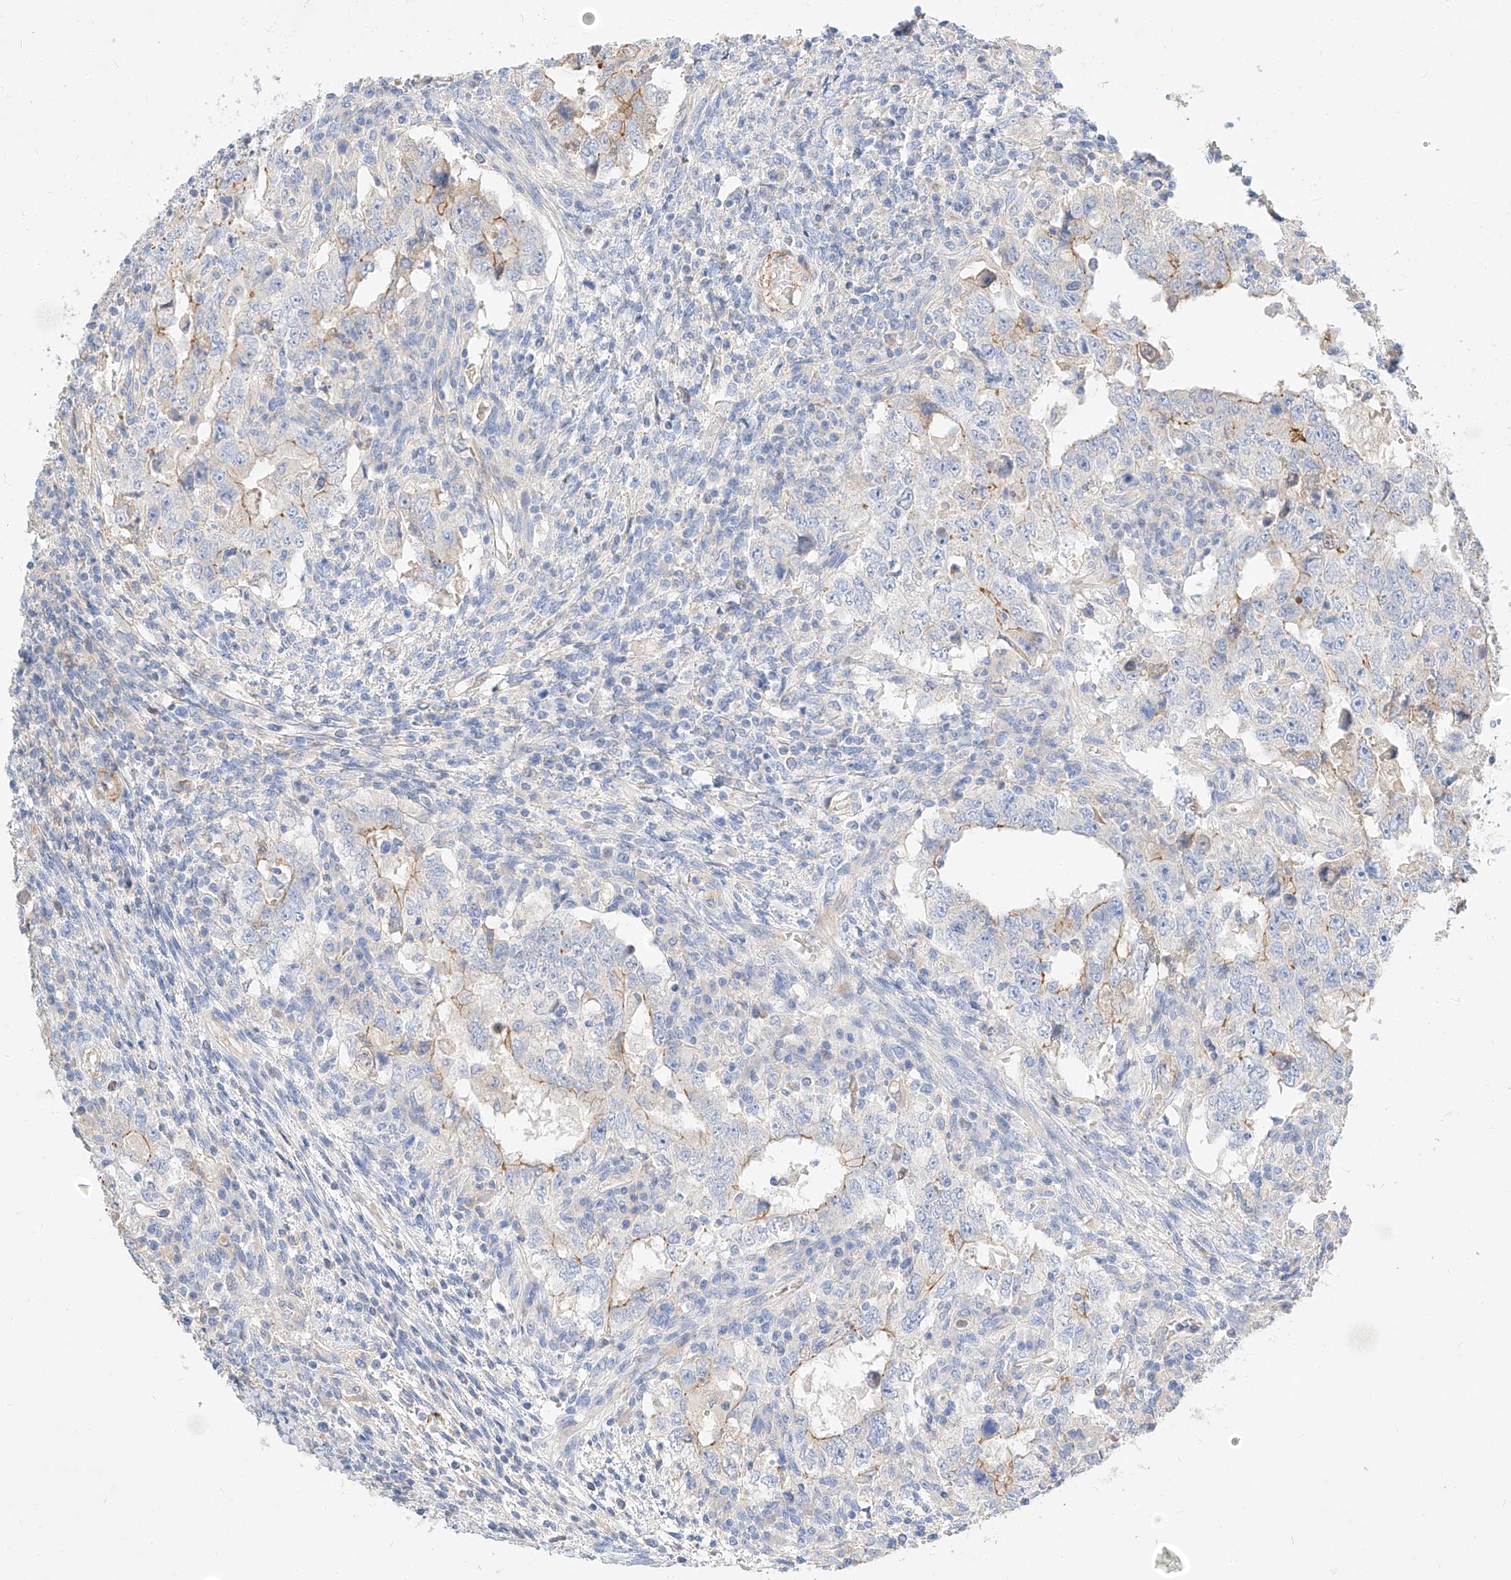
{"staining": {"intensity": "negative", "quantity": "none", "location": "none"}, "tissue": "testis cancer", "cell_type": "Tumor cells", "image_type": "cancer", "snomed": [{"axis": "morphology", "description": "Carcinoma, Embryonal, NOS"}, {"axis": "topography", "description": "Testis"}], "caption": "Tumor cells show no significant expression in testis cancer. Brightfield microscopy of immunohistochemistry stained with DAB (brown) and hematoxylin (blue), captured at high magnification.", "gene": "KCNH5", "patient": {"sex": "male", "age": 26}}